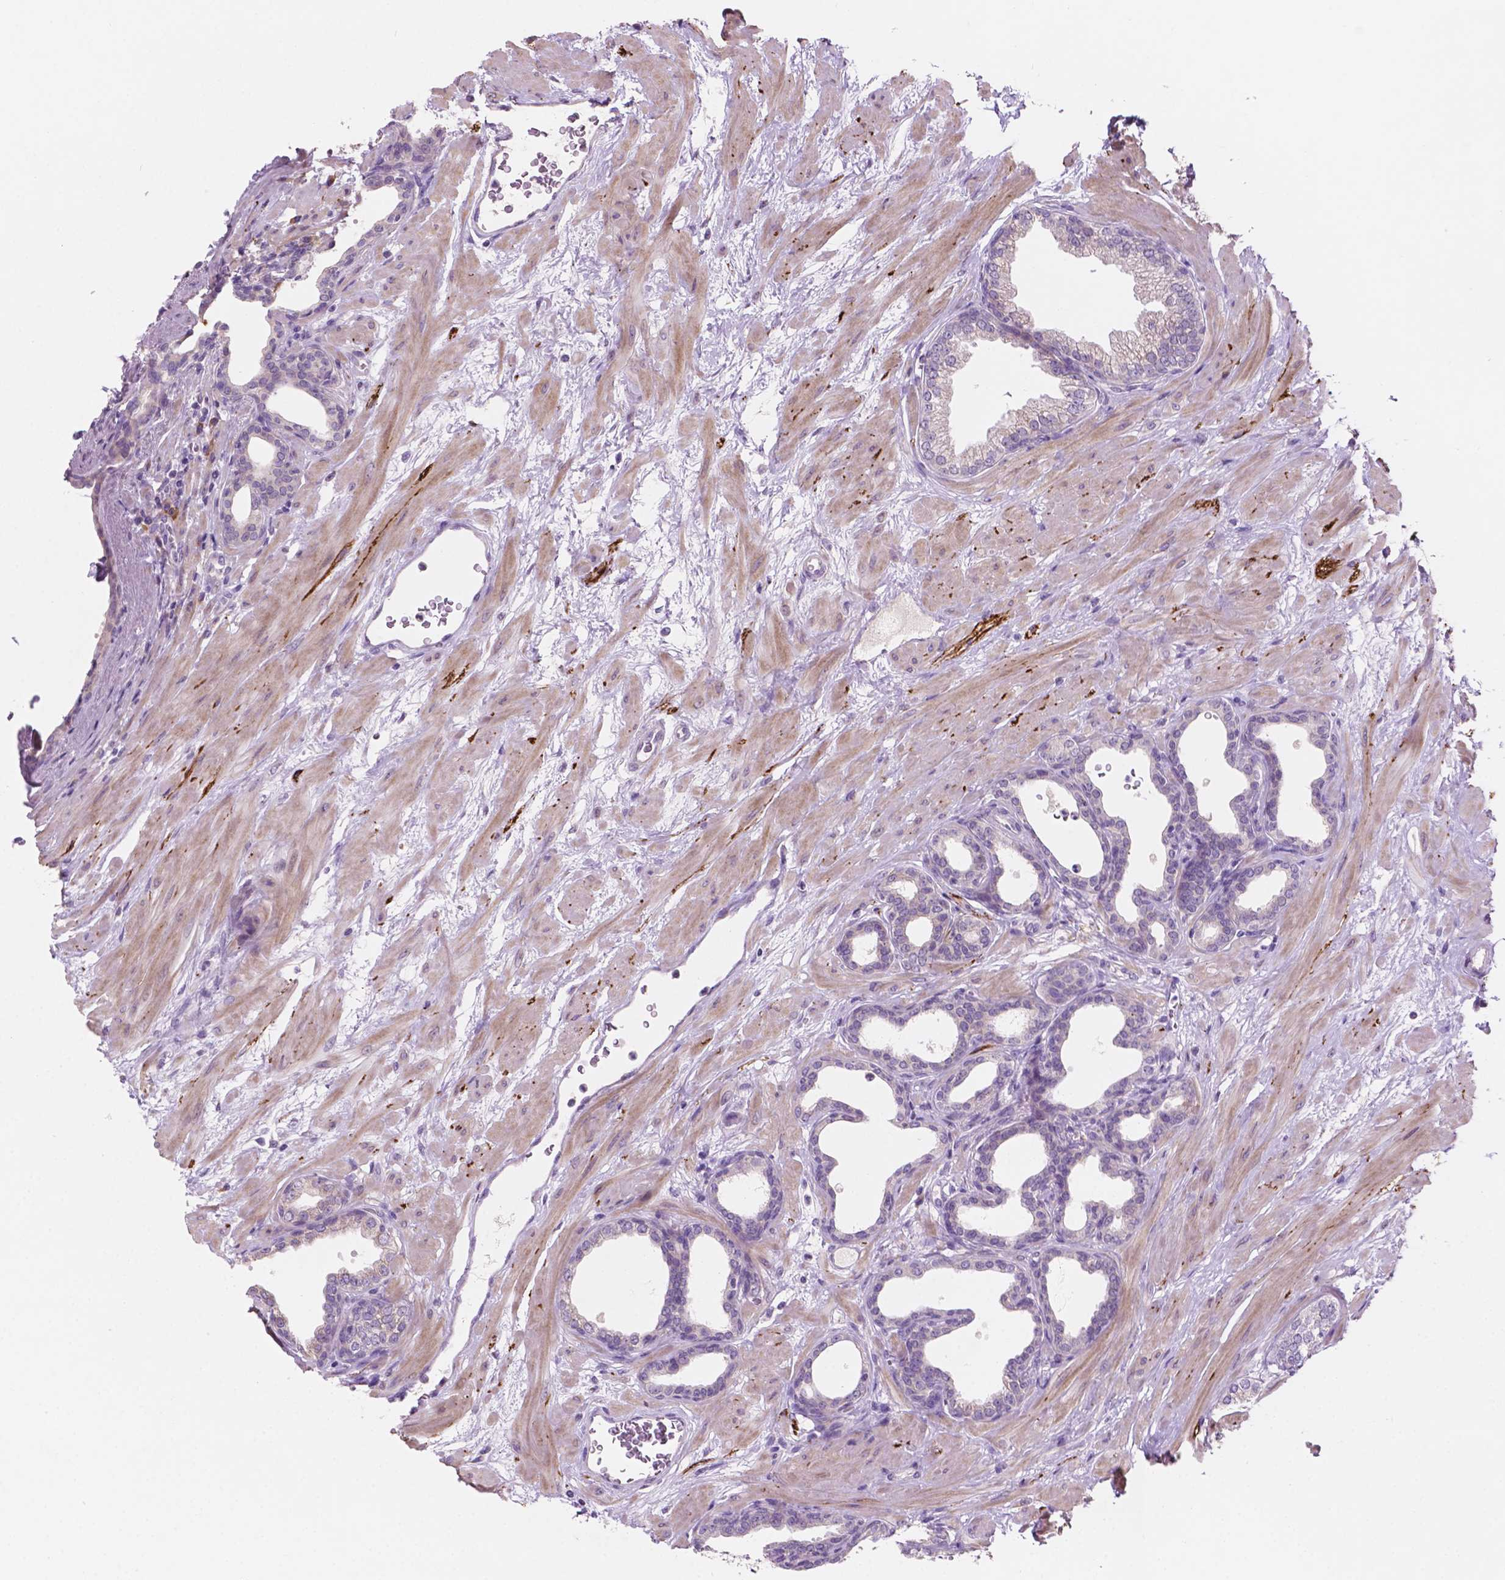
{"staining": {"intensity": "moderate", "quantity": "<25%", "location": "cytoplasmic/membranous"}, "tissue": "prostate", "cell_type": "Glandular cells", "image_type": "normal", "snomed": [{"axis": "morphology", "description": "Normal tissue, NOS"}, {"axis": "topography", "description": "Prostate"}], "caption": "The micrograph shows a brown stain indicating the presence of a protein in the cytoplasmic/membranous of glandular cells in prostate. The staining was performed using DAB, with brown indicating positive protein expression. Nuclei are stained blue with hematoxylin.", "gene": "LRP1B", "patient": {"sex": "male", "age": 37}}